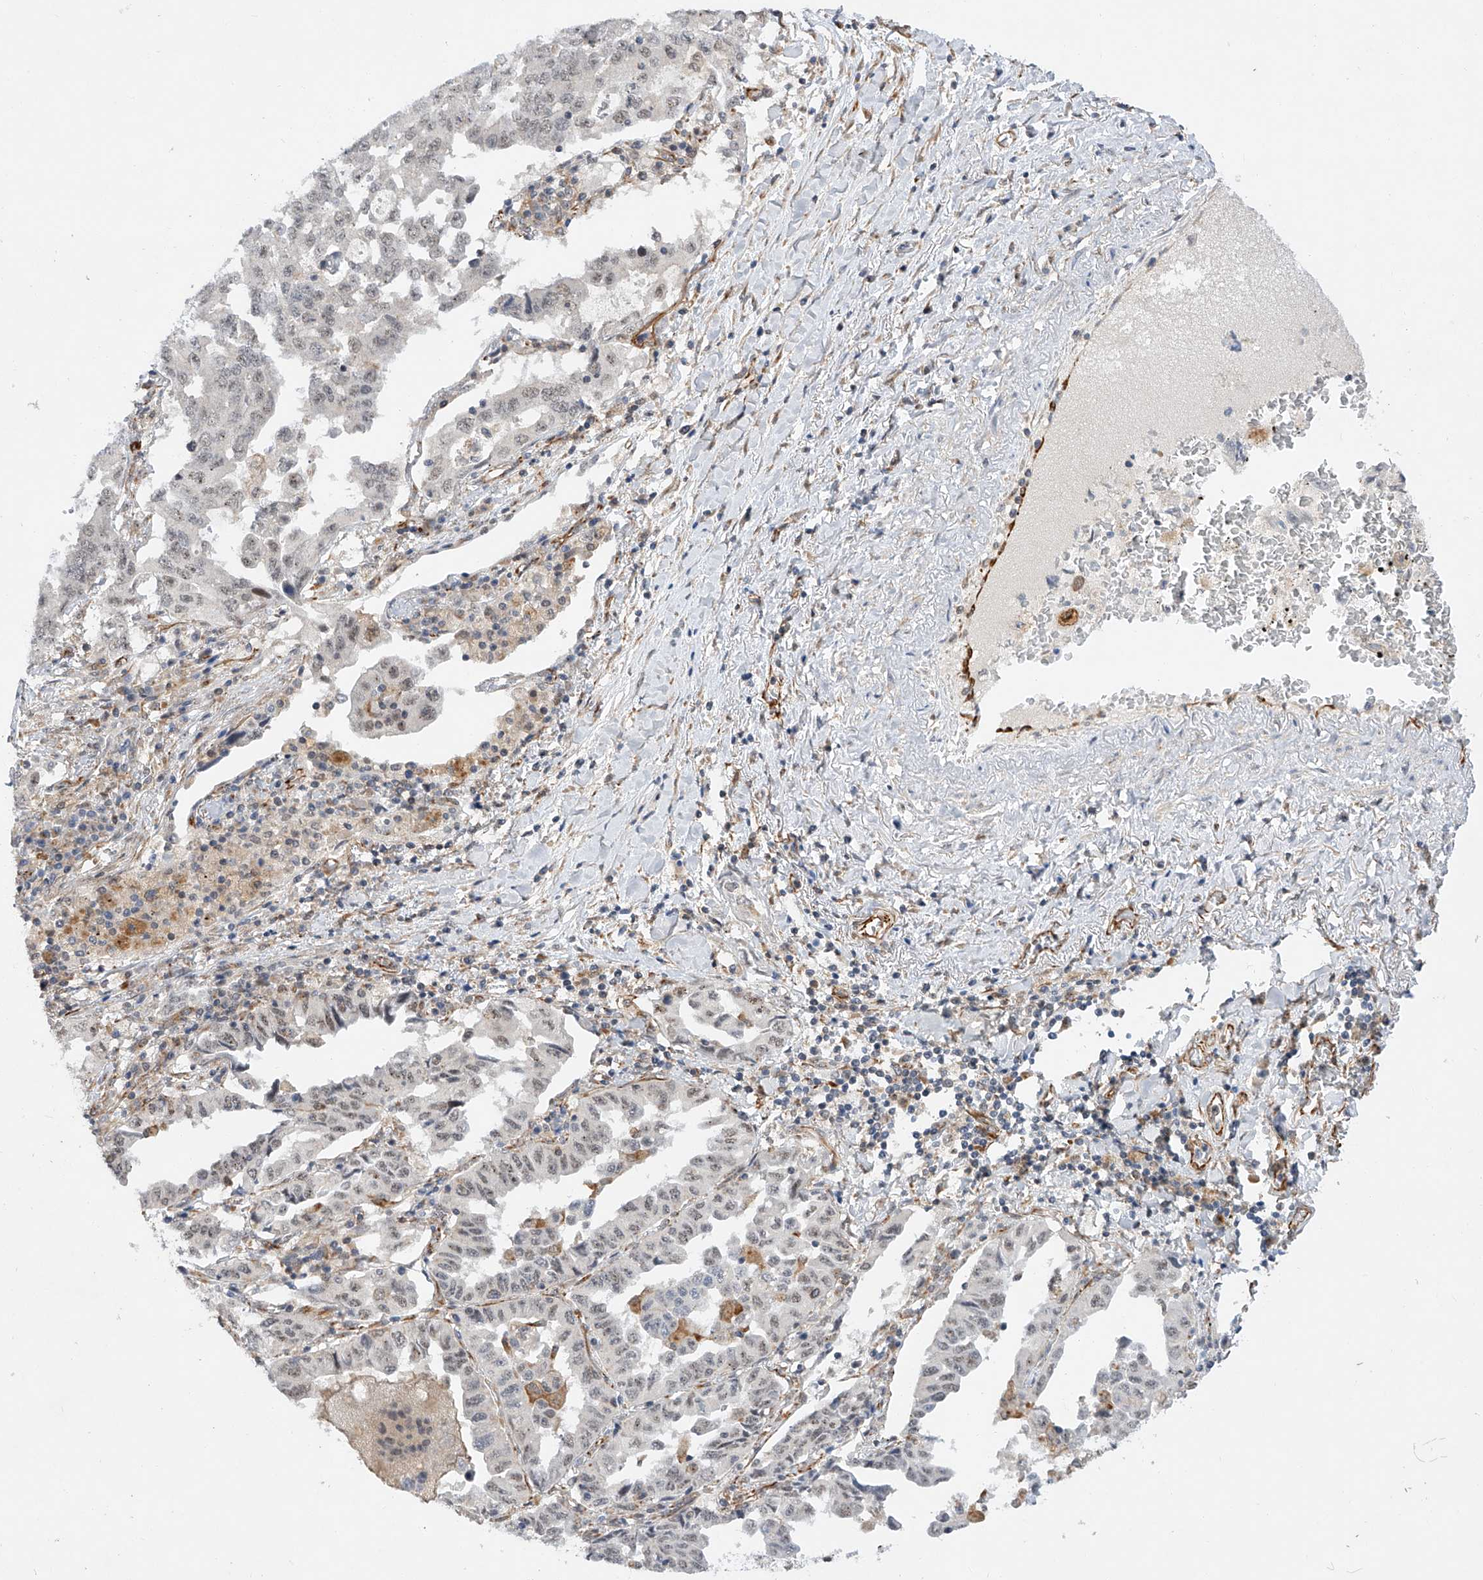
{"staining": {"intensity": "weak", "quantity": "<25%", "location": "nuclear"}, "tissue": "lung cancer", "cell_type": "Tumor cells", "image_type": "cancer", "snomed": [{"axis": "morphology", "description": "Adenocarcinoma, NOS"}, {"axis": "topography", "description": "Lung"}], "caption": "An image of human lung cancer (adenocarcinoma) is negative for staining in tumor cells.", "gene": "AMD1", "patient": {"sex": "female", "age": 51}}